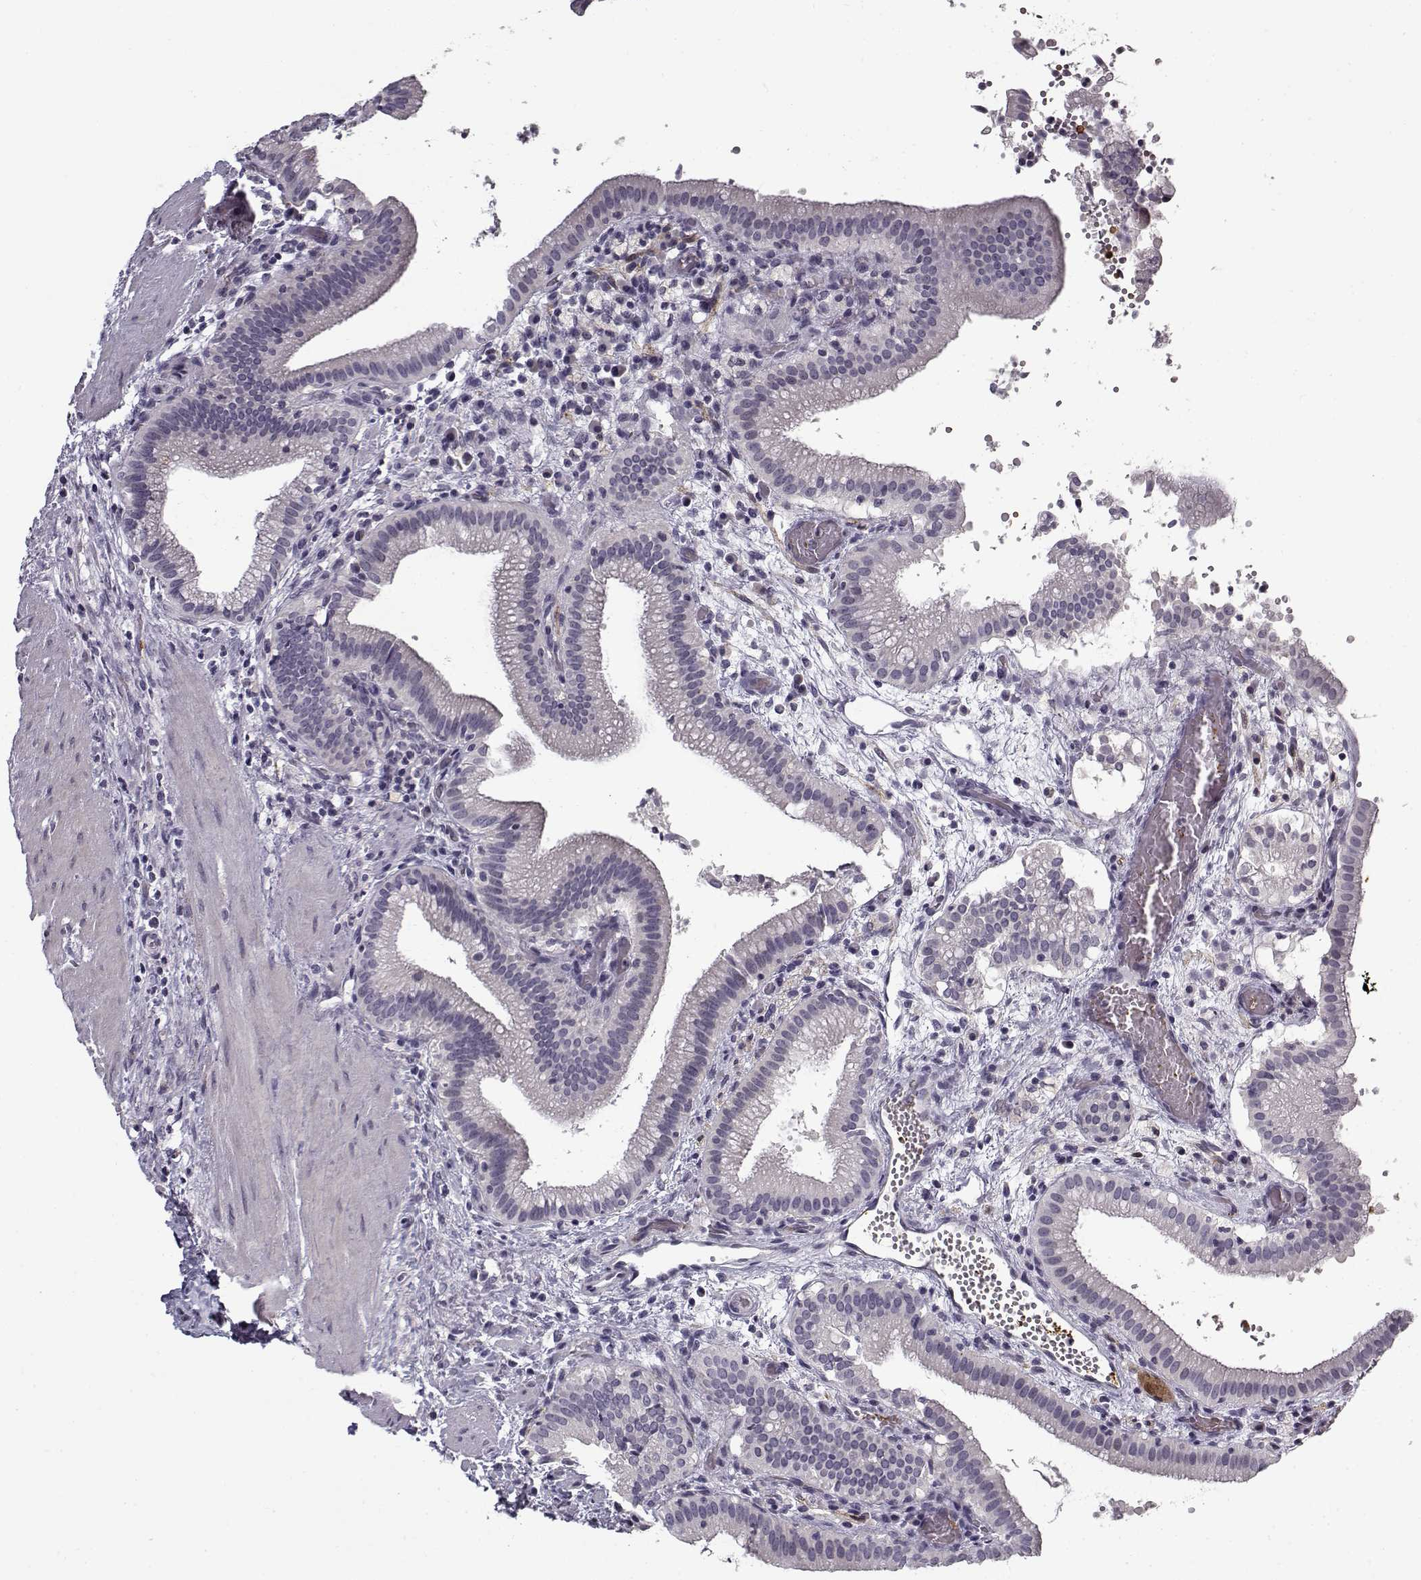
{"staining": {"intensity": "negative", "quantity": "none", "location": "none"}, "tissue": "gallbladder", "cell_type": "Glandular cells", "image_type": "normal", "snomed": [{"axis": "morphology", "description": "Normal tissue, NOS"}, {"axis": "topography", "description": "Gallbladder"}], "caption": "A high-resolution photomicrograph shows immunohistochemistry (IHC) staining of normal gallbladder, which exhibits no significant expression in glandular cells. (DAB (3,3'-diaminobenzidine) immunohistochemistry (IHC), high magnification).", "gene": "SNCA", "patient": {"sex": "male", "age": 42}}